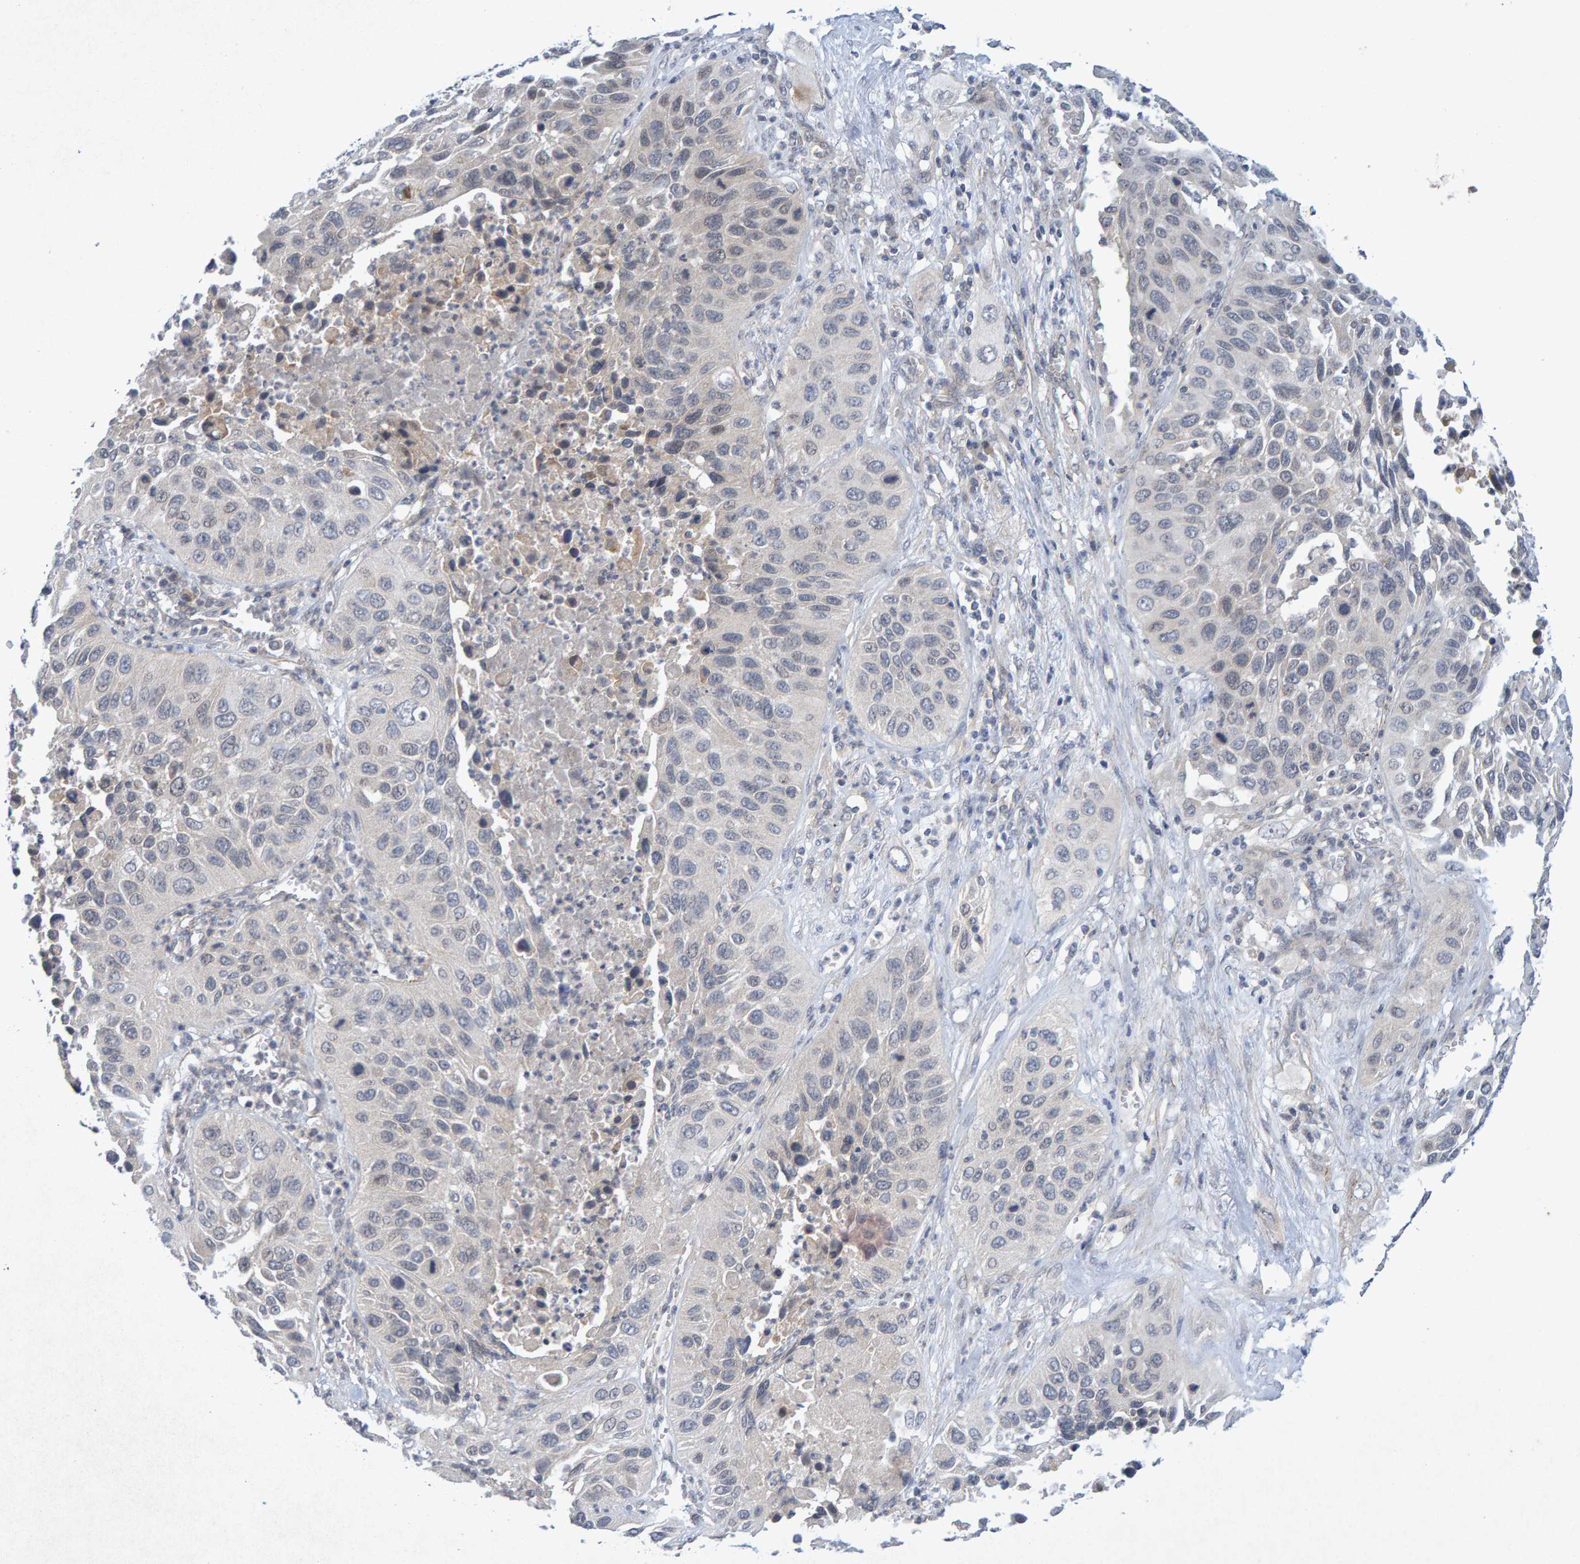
{"staining": {"intensity": "negative", "quantity": "none", "location": "none"}, "tissue": "lung cancer", "cell_type": "Tumor cells", "image_type": "cancer", "snomed": [{"axis": "morphology", "description": "Squamous cell carcinoma, NOS"}, {"axis": "topography", "description": "Lung"}], "caption": "Immunohistochemical staining of human squamous cell carcinoma (lung) shows no significant expression in tumor cells. Brightfield microscopy of immunohistochemistry stained with DAB (3,3'-diaminobenzidine) (brown) and hematoxylin (blue), captured at high magnification.", "gene": "CDH2", "patient": {"sex": "female", "age": 76}}